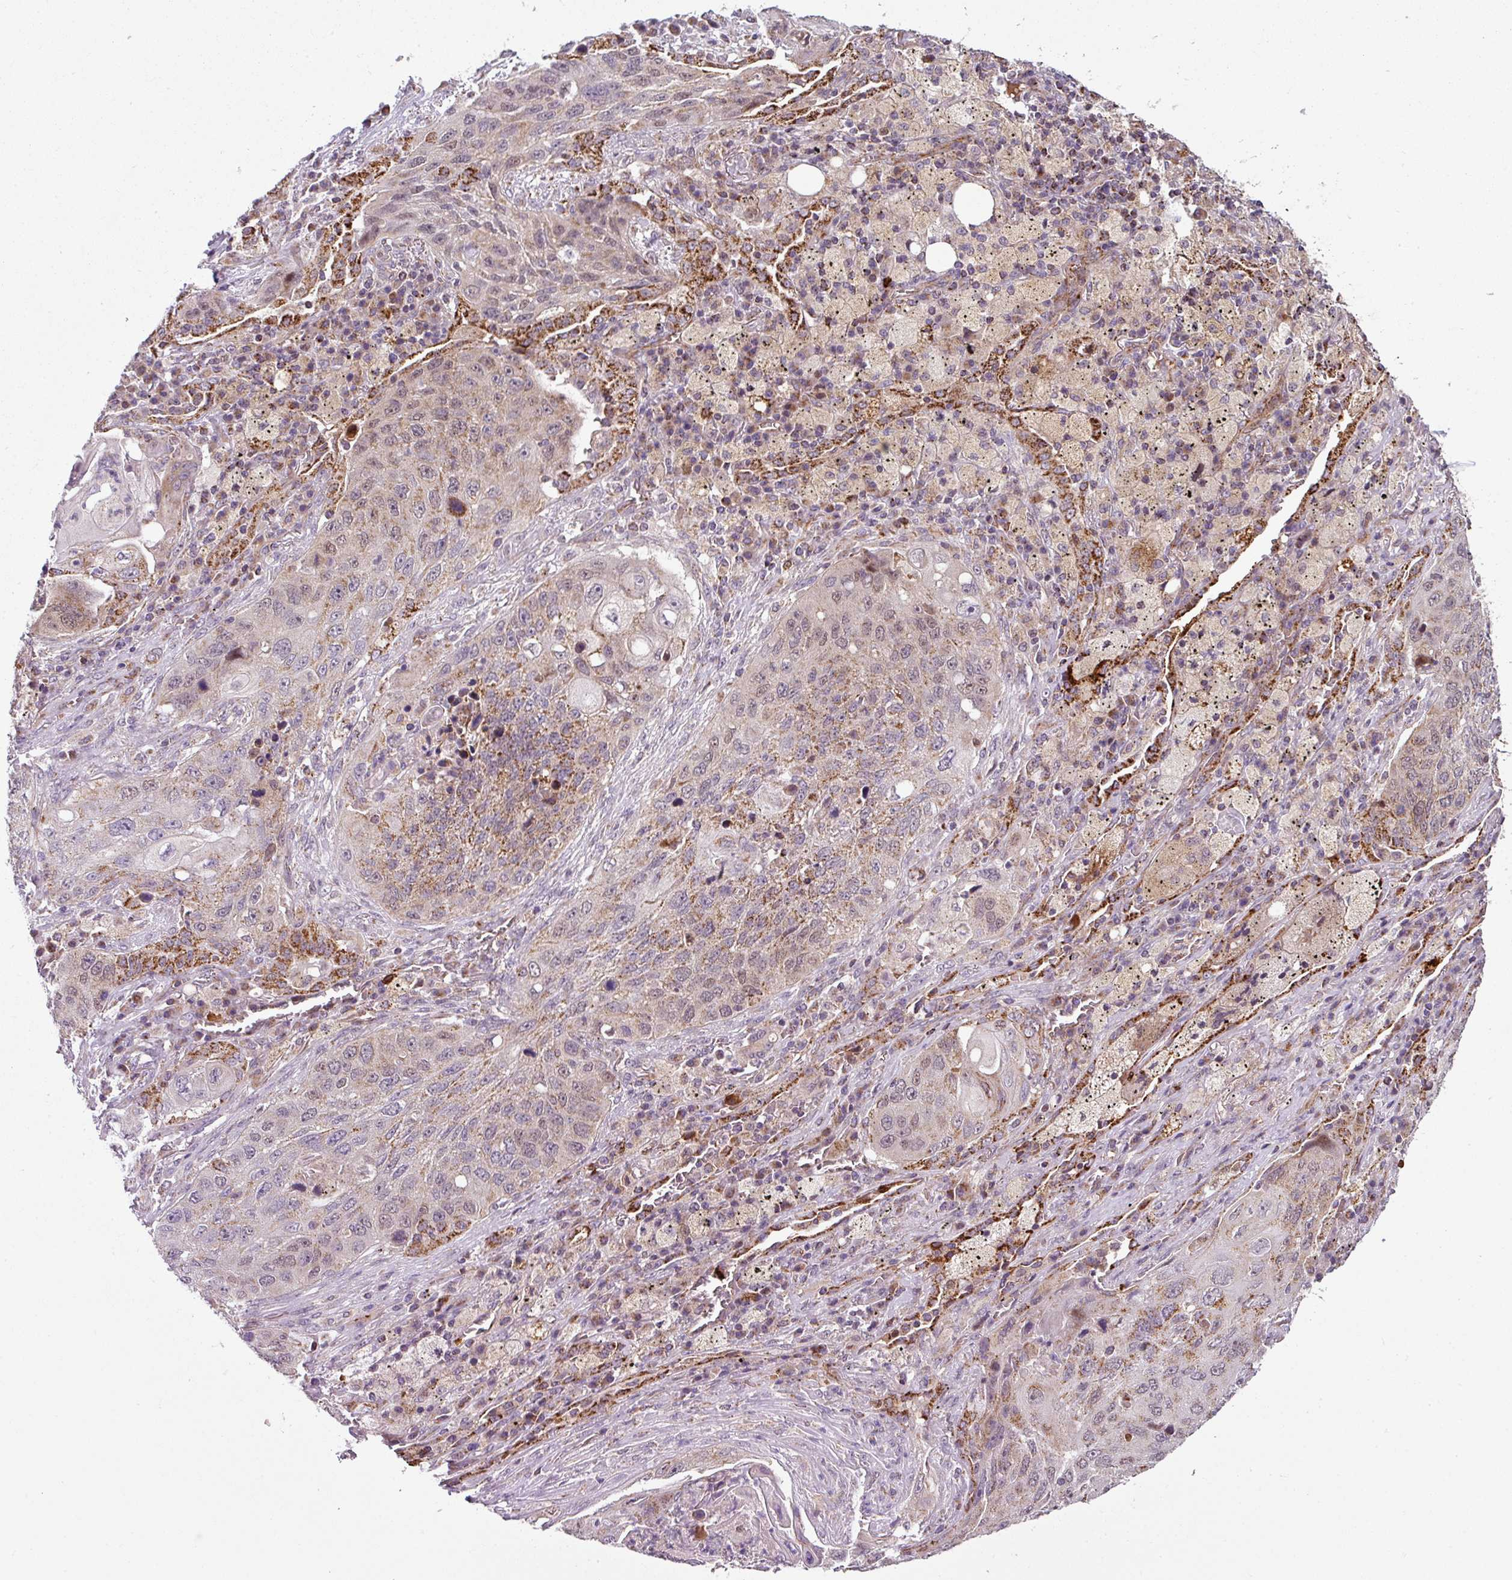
{"staining": {"intensity": "moderate", "quantity": "25%-75%", "location": "cytoplasmic/membranous"}, "tissue": "lung cancer", "cell_type": "Tumor cells", "image_type": "cancer", "snomed": [{"axis": "morphology", "description": "Squamous cell carcinoma, NOS"}, {"axis": "topography", "description": "Lung"}], "caption": "Squamous cell carcinoma (lung) stained for a protein (brown) shows moderate cytoplasmic/membranous positive expression in about 25%-75% of tumor cells.", "gene": "PRELID3B", "patient": {"sex": "female", "age": 63}}